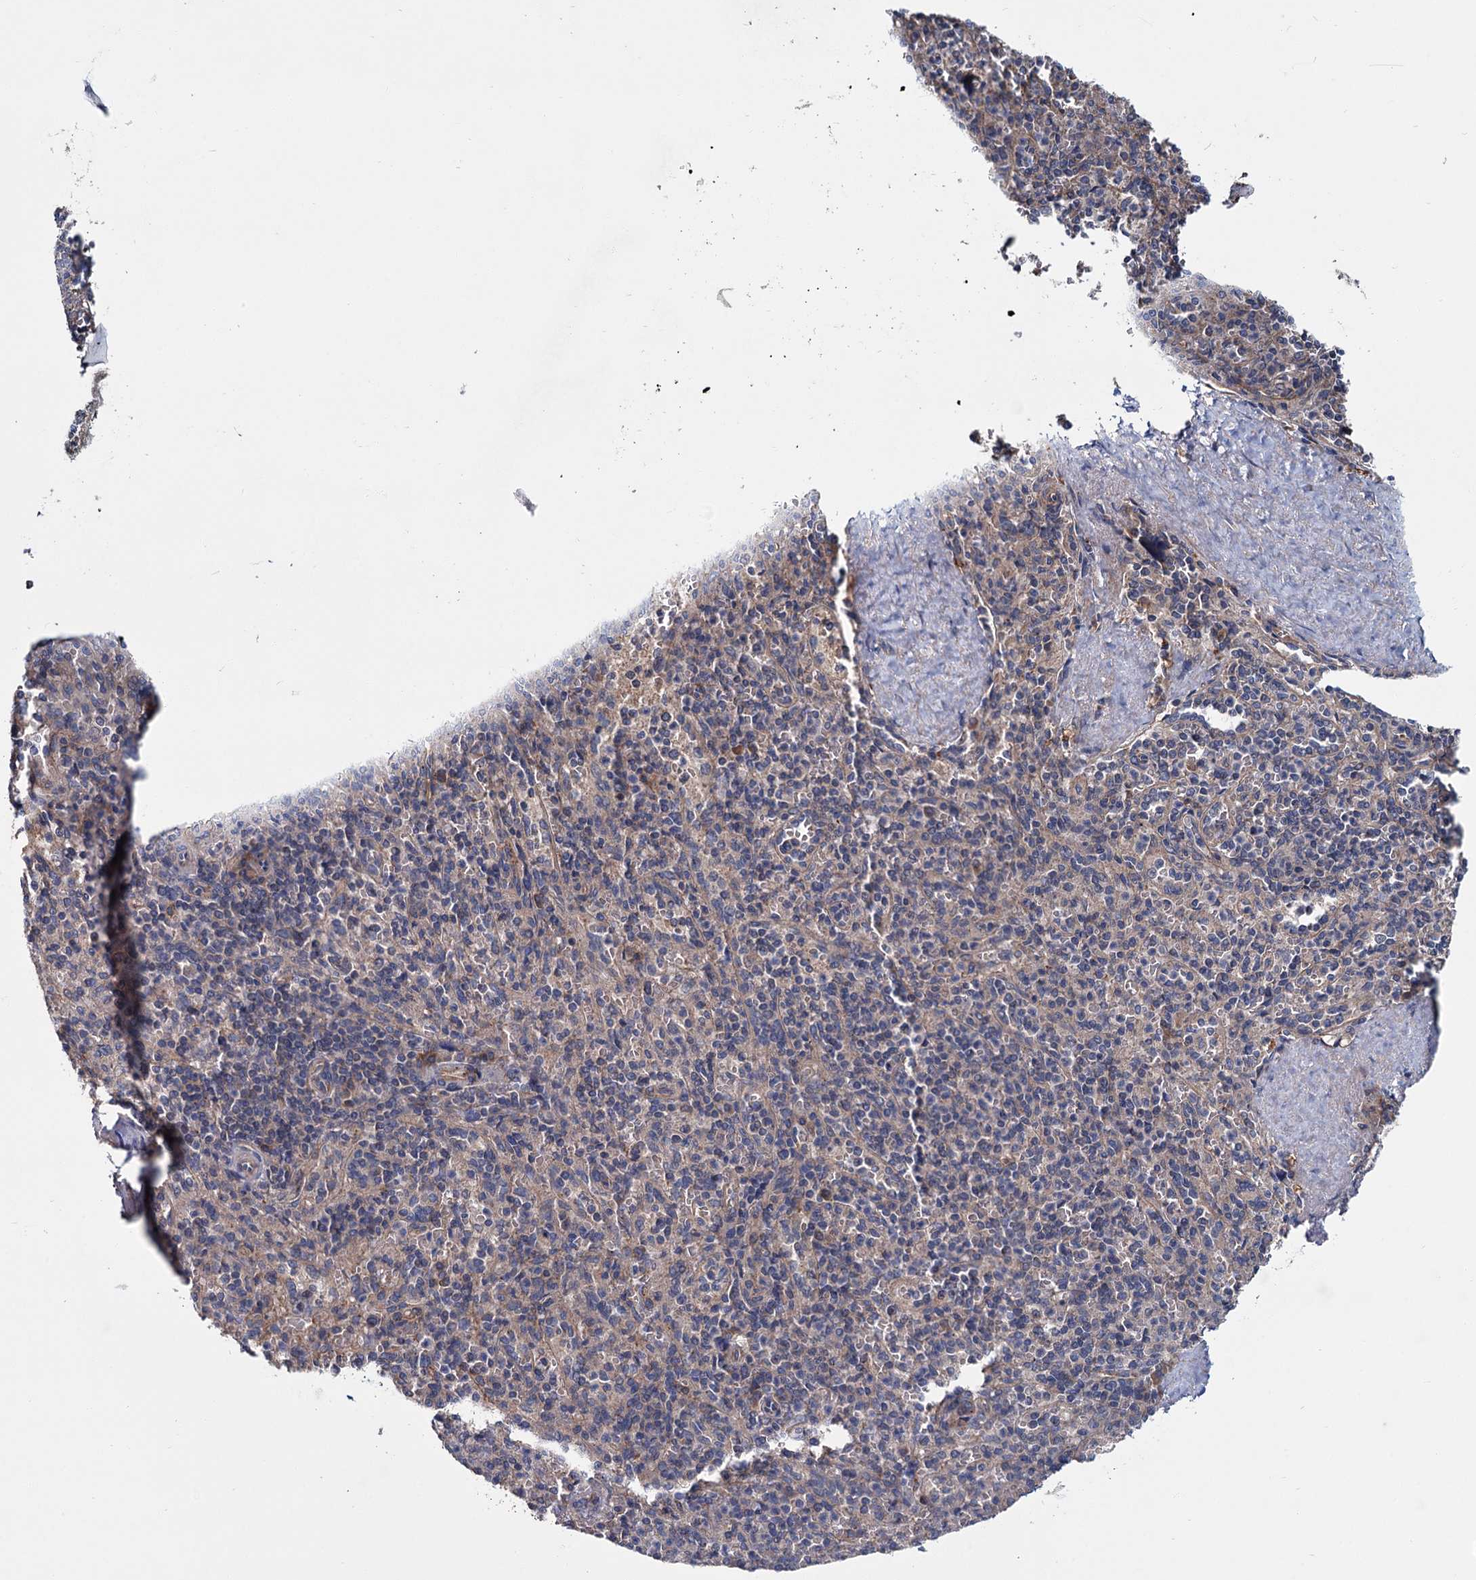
{"staining": {"intensity": "negative", "quantity": "none", "location": "none"}, "tissue": "spleen", "cell_type": "Cells in red pulp", "image_type": "normal", "snomed": [{"axis": "morphology", "description": "Normal tissue, NOS"}, {"axis": "topography", "description": "Spleen"}], "caption": "DAB immunohistochemical staining of normal spleen demonstrates no significant expression in cells in red pulp.", "gene": "MTRR", "patient": {"sex": "male", "age": 82}}